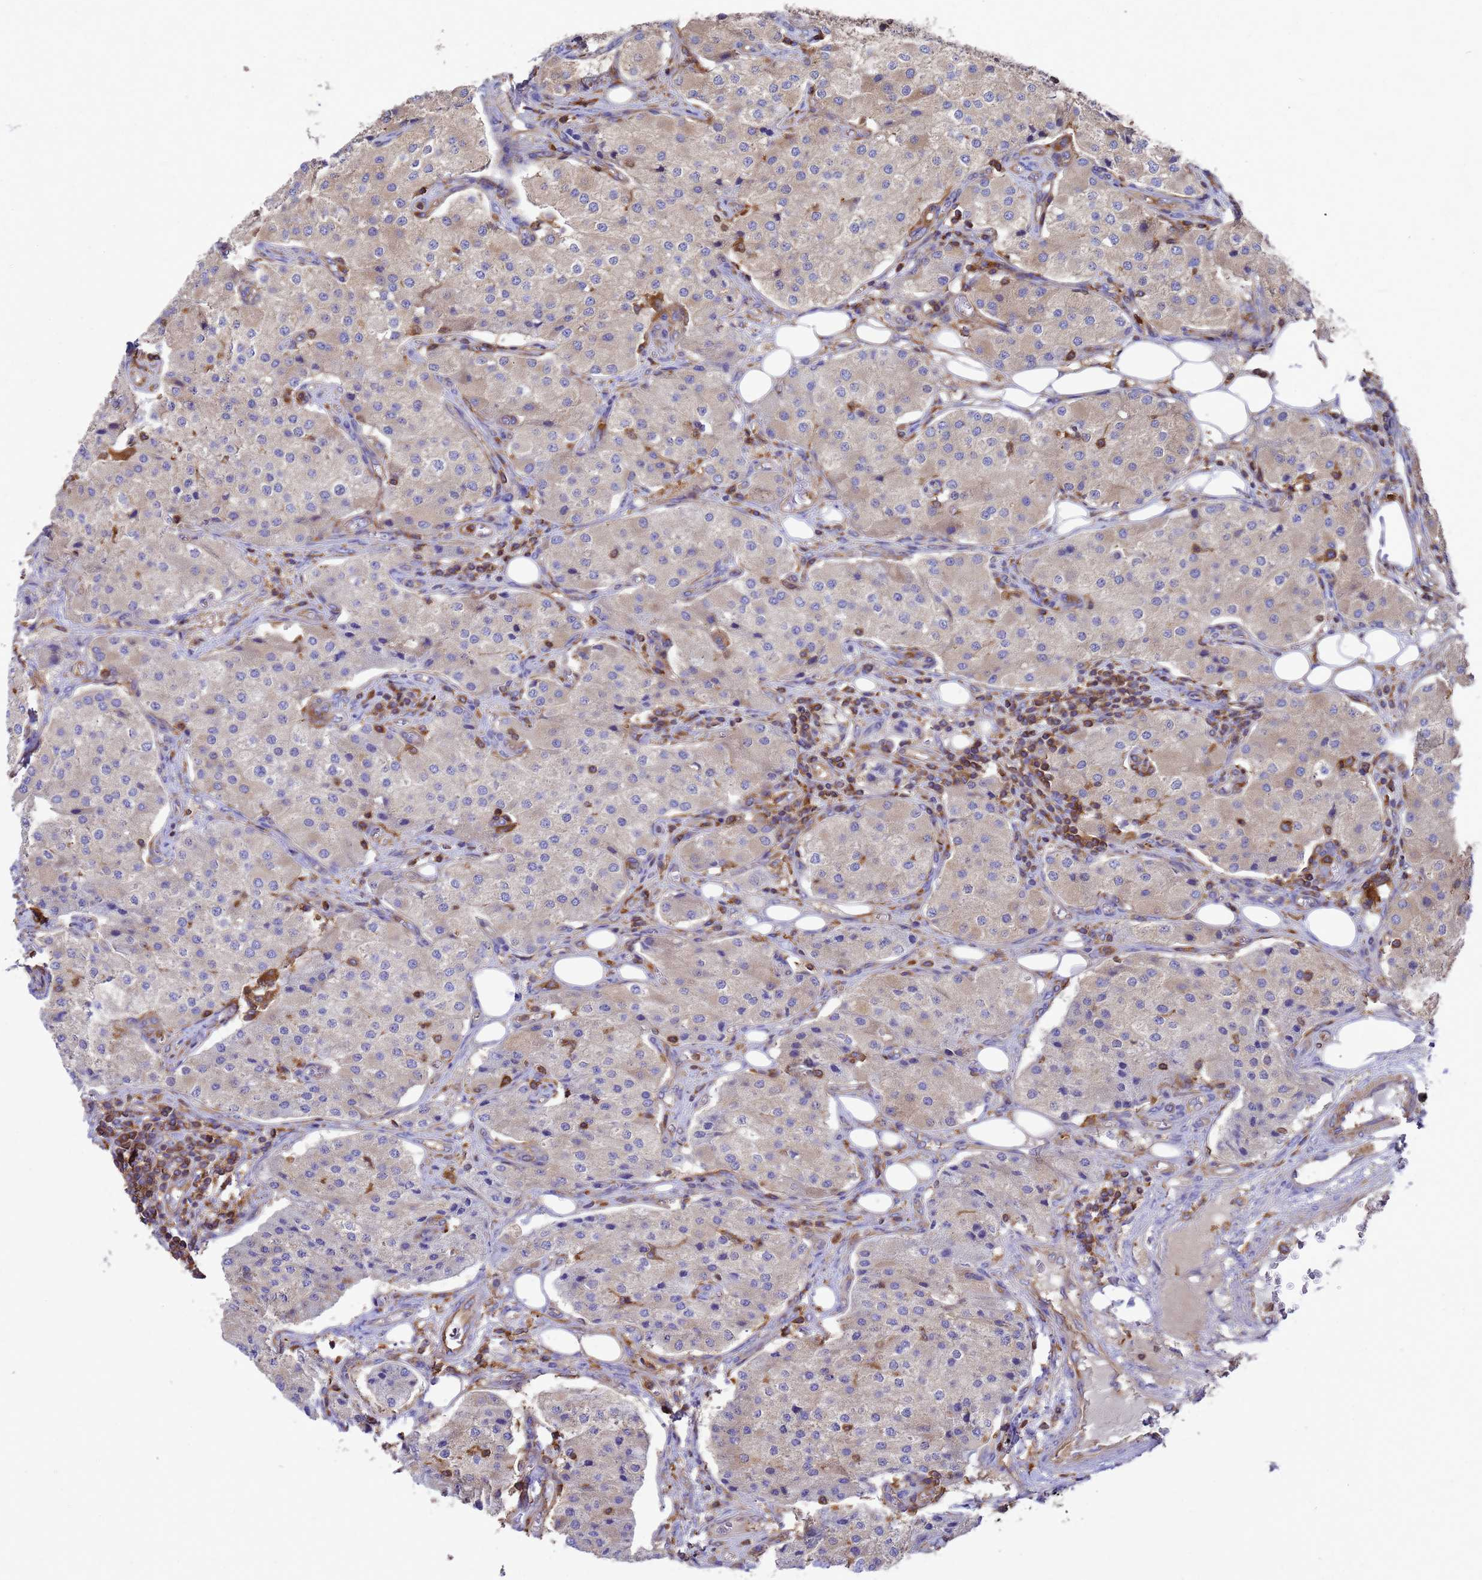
{"staining": {"intensity": "weak", "quantity": "<25%", "location": "cytoplasmic/membranous"}, "tissue": "carcinoid", "cell_type": "Tumor cells", "image_type": "cancer", "snomed": [{"axis": "morphology", "description": "Carcinoid, malignant, NOS"}, {"axis": "topography", "description": "Colon"}], "caption": "An immunohistochemistry histopathology image of carcinoid (malignant) is shown. There is no staining in tumor cells of carcinoid (malignant). (Stains: DAB (3,3'-diaminobenzidine) immunohistochemistry with hematoxylin counter stain, Microscopy: brightfield microscopy at high magnification).", "gene": "ZNF235", "patient": {"sex": "female", "age": 52}}